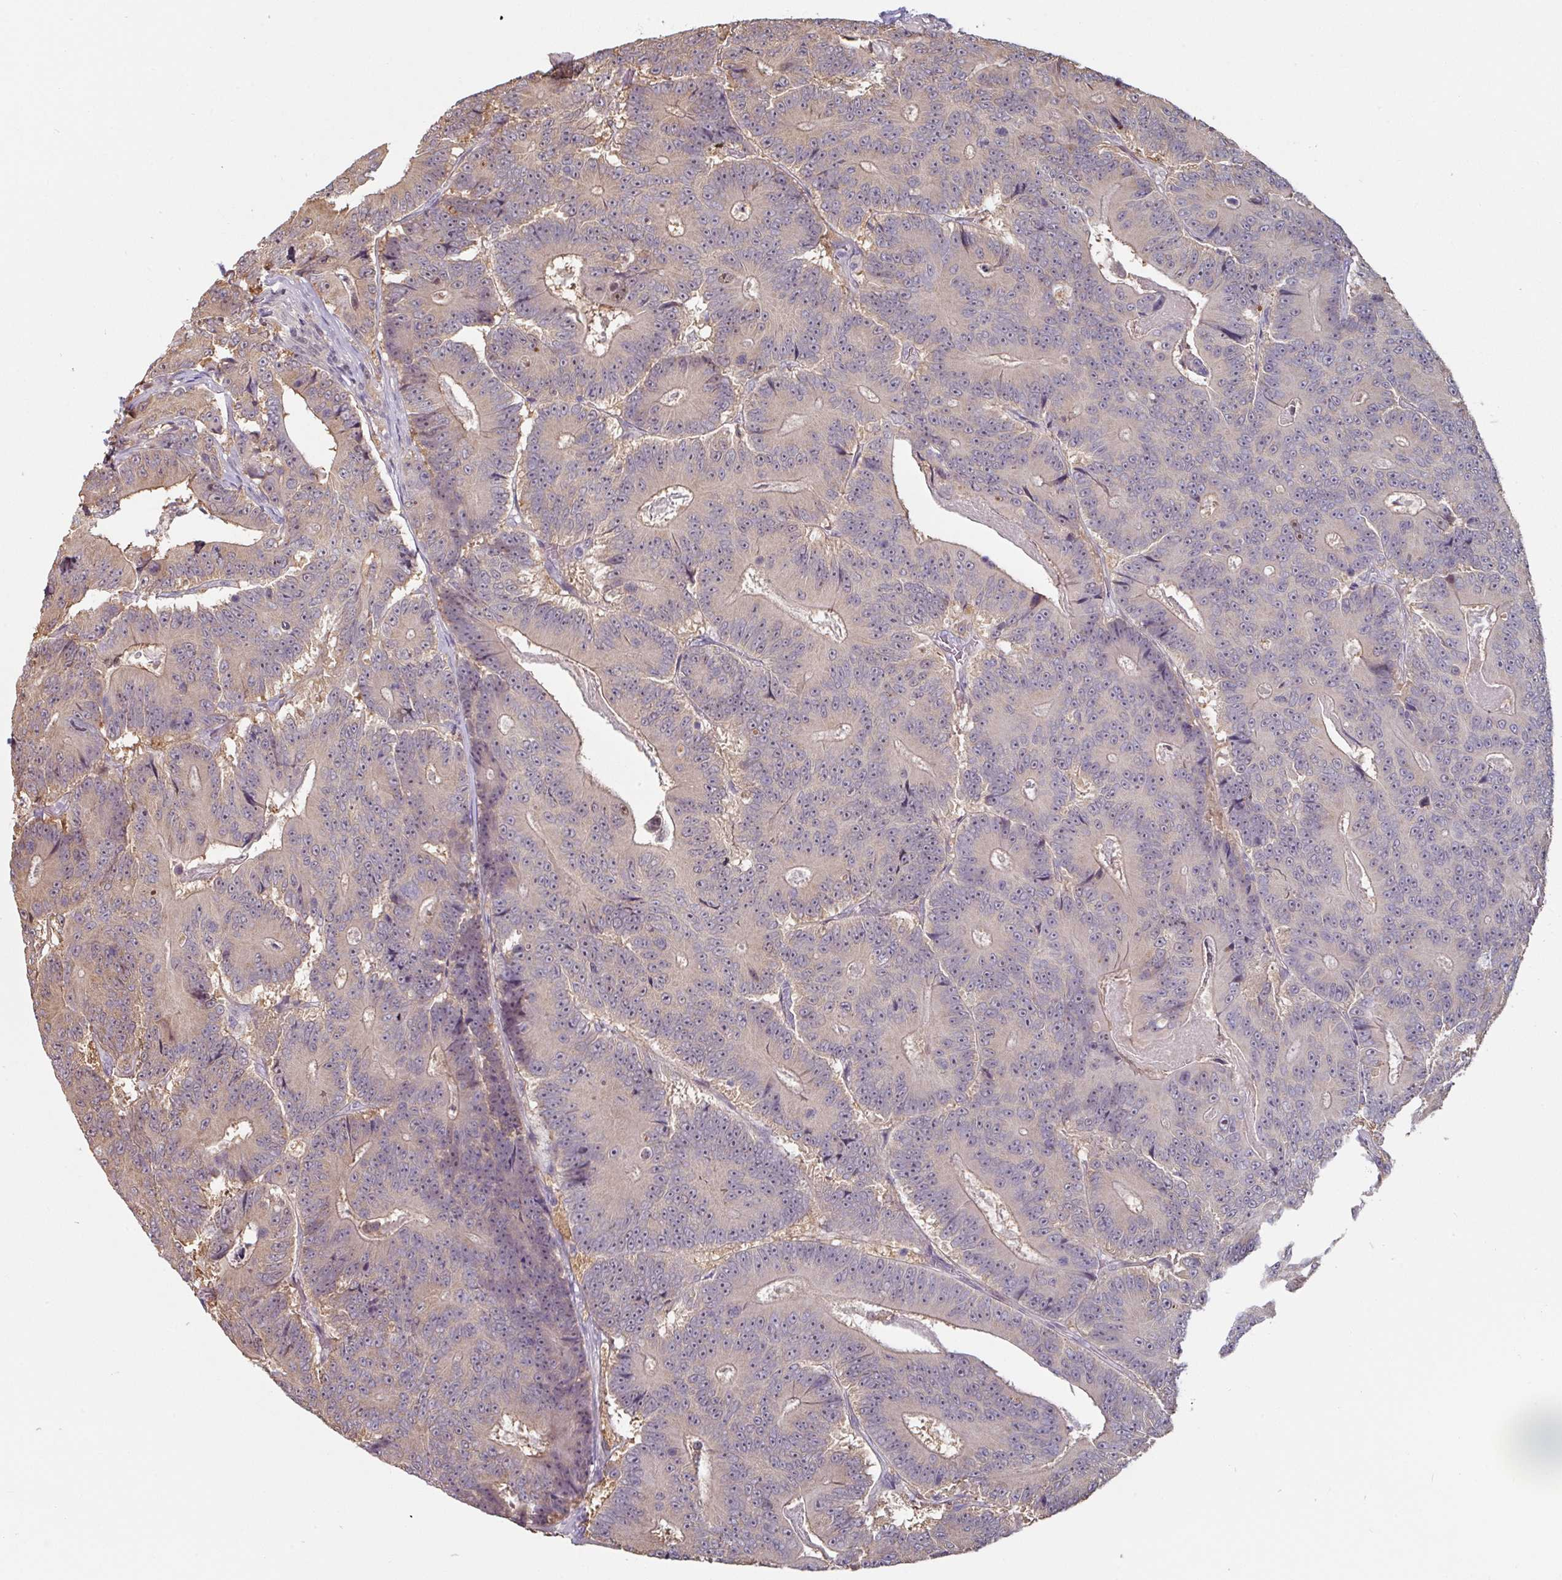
{"staining": {"intensity": "weak", "quantity": "<25%", "location": "cytoplasmic/membranous"}, "tissue": "colorectal cancer", "cell_type": "Tumor cells", "image_type": "cancer", "snomed": [{"axis": "morphology", "description": "Adenocarcinoma, NOS"}, {"axis": "topography", "description": "Colon"}], "caption": "Tumor cells are negative for protein expression in human colorectal adenocarcinoma. (DAB (3,3'-diaminobenzidine) IHC visualized using brightfield microscopy, high magnification).", "gene": "ZBTB6", "patient": {"sex": "male", "age": 83}}